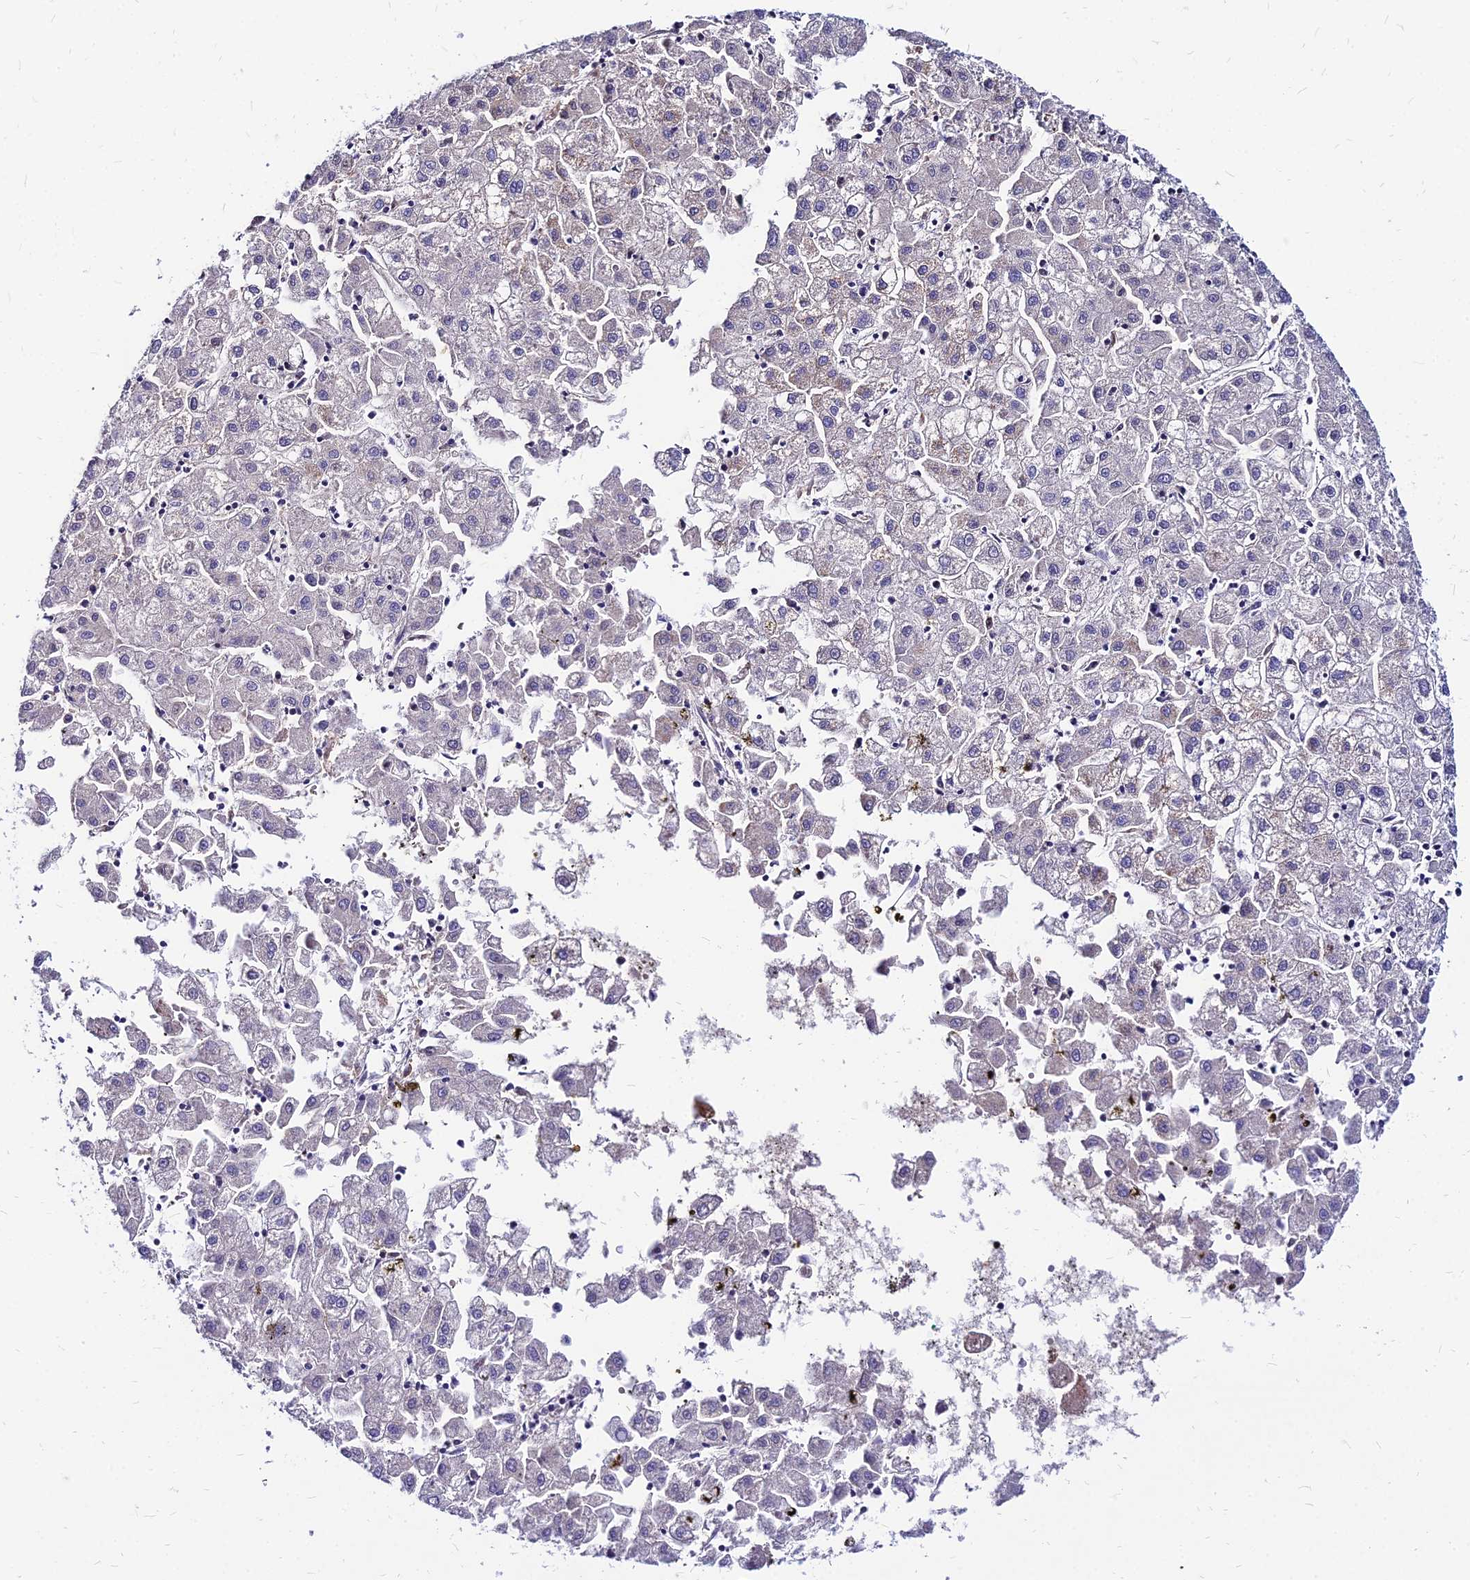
{"staining": {"intensity": "negative", "quantity": "none", "location": "none"}, "tissue": "liver cancer", "cell_type": "Tumor cells", "image_type": "cancer", "snomed": [{"axis": "morphology", "description": "Carcinoma, Hepatocellular, NOS"}, {"axis": "topography", "description": "Liver"}], "caption": "Liver cancer stained for a protein using IHC exhibits no staining tumor cells.", "gene": "ACSM6", "patient": {"sex": "male", "age": 72}}